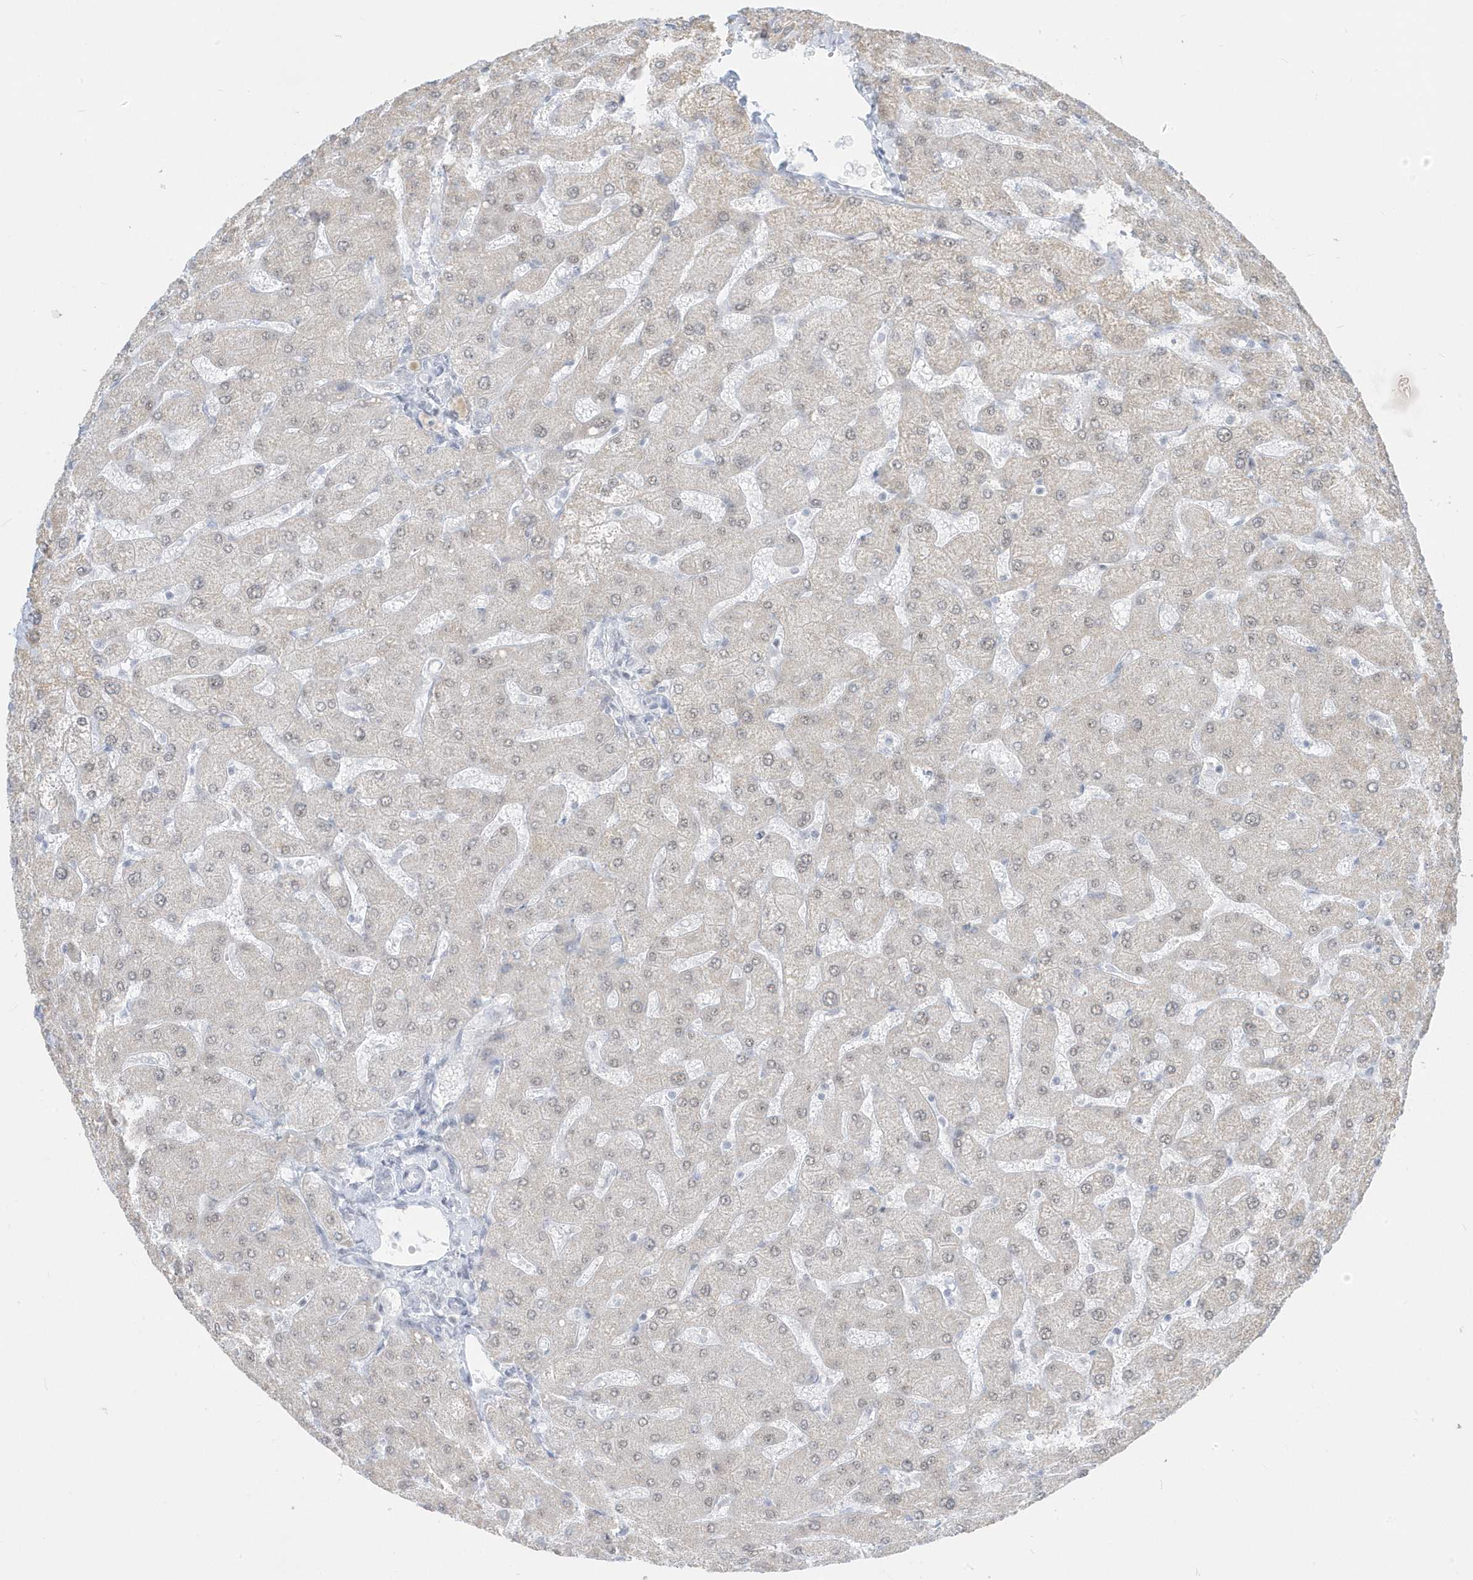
{"staining": {"intensity": "negative", "quantity": "none", "location": "none"}, "tissue": "liver", "cell_type": "Cholangiocytes", "image_type": "normal", "snomed": [{"axis": "morphology", "description": "Normal tissue, NOS"}, {"axis": "topography", "description": "Liver"}], "caption": "The micrograph reveals no significant positivity in cholangiocytes of liver. Nuclei are stained in blue.", "gene": "PLEKHN1", "patient": {"sex": "male", "age": 55}}